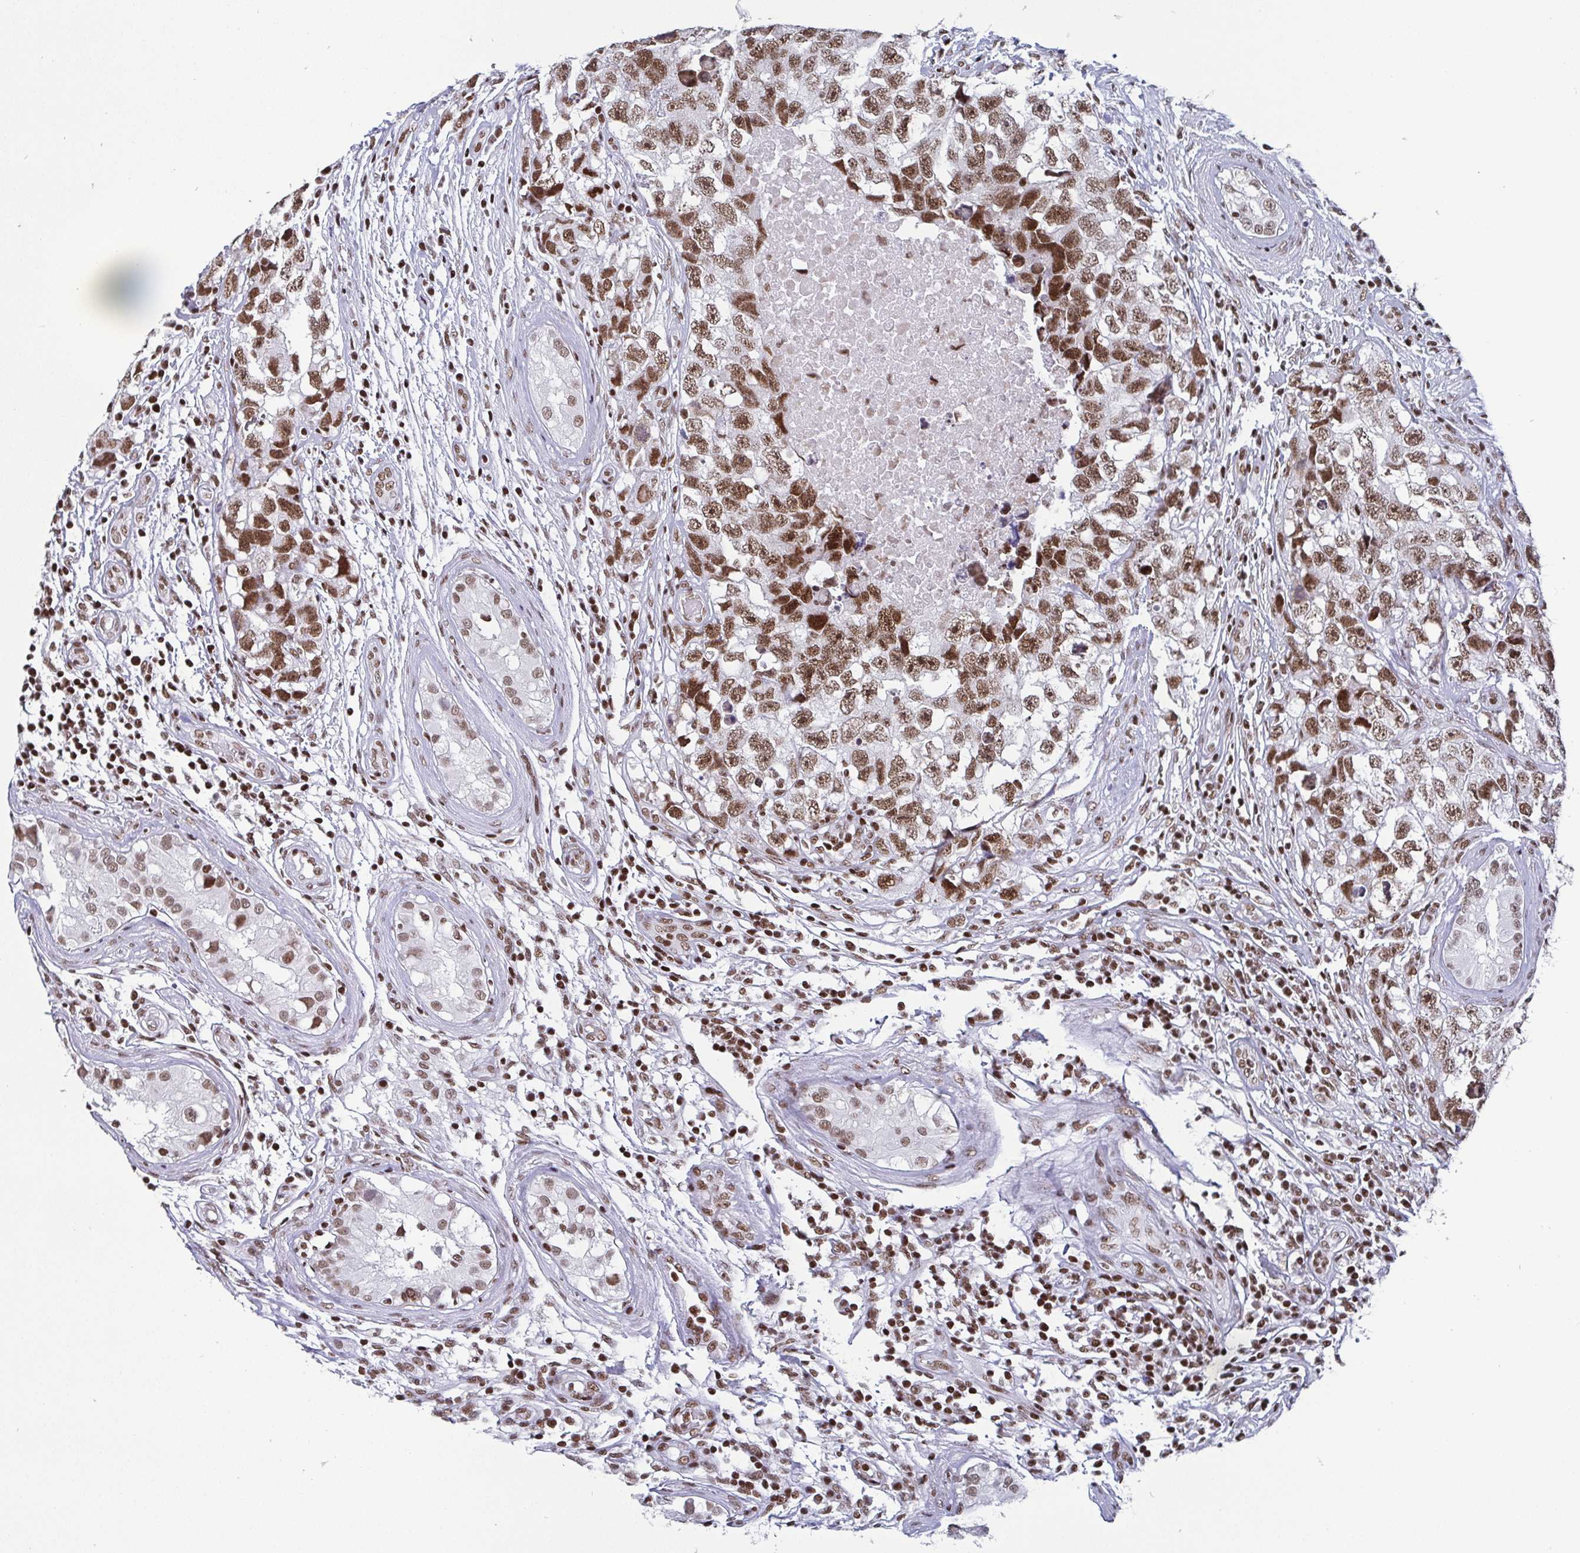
{"staining": {"intensity": "moderate", "quantity": ">75%", "location": "nuclear"}, "tissue": "testis cancer", "cell_type": "Tumor cells", "image_type": "cancer", "snomed": [{"axis": "morphology", "description": "Carcinoma, Embryonal, NOS"}, {"axis": "topography", "description": "Testis"}], "caption": "Testis embryonal carcinoma stained with DAB immunohistochemistry reveals medium levels of moderate nuclear staining in approximately >75% of tumor cells. (Brightfield microscopy of DAB IHC at high magnification).", "gene": "CTCF", "patient": {"sex": "male", "age": 22}}